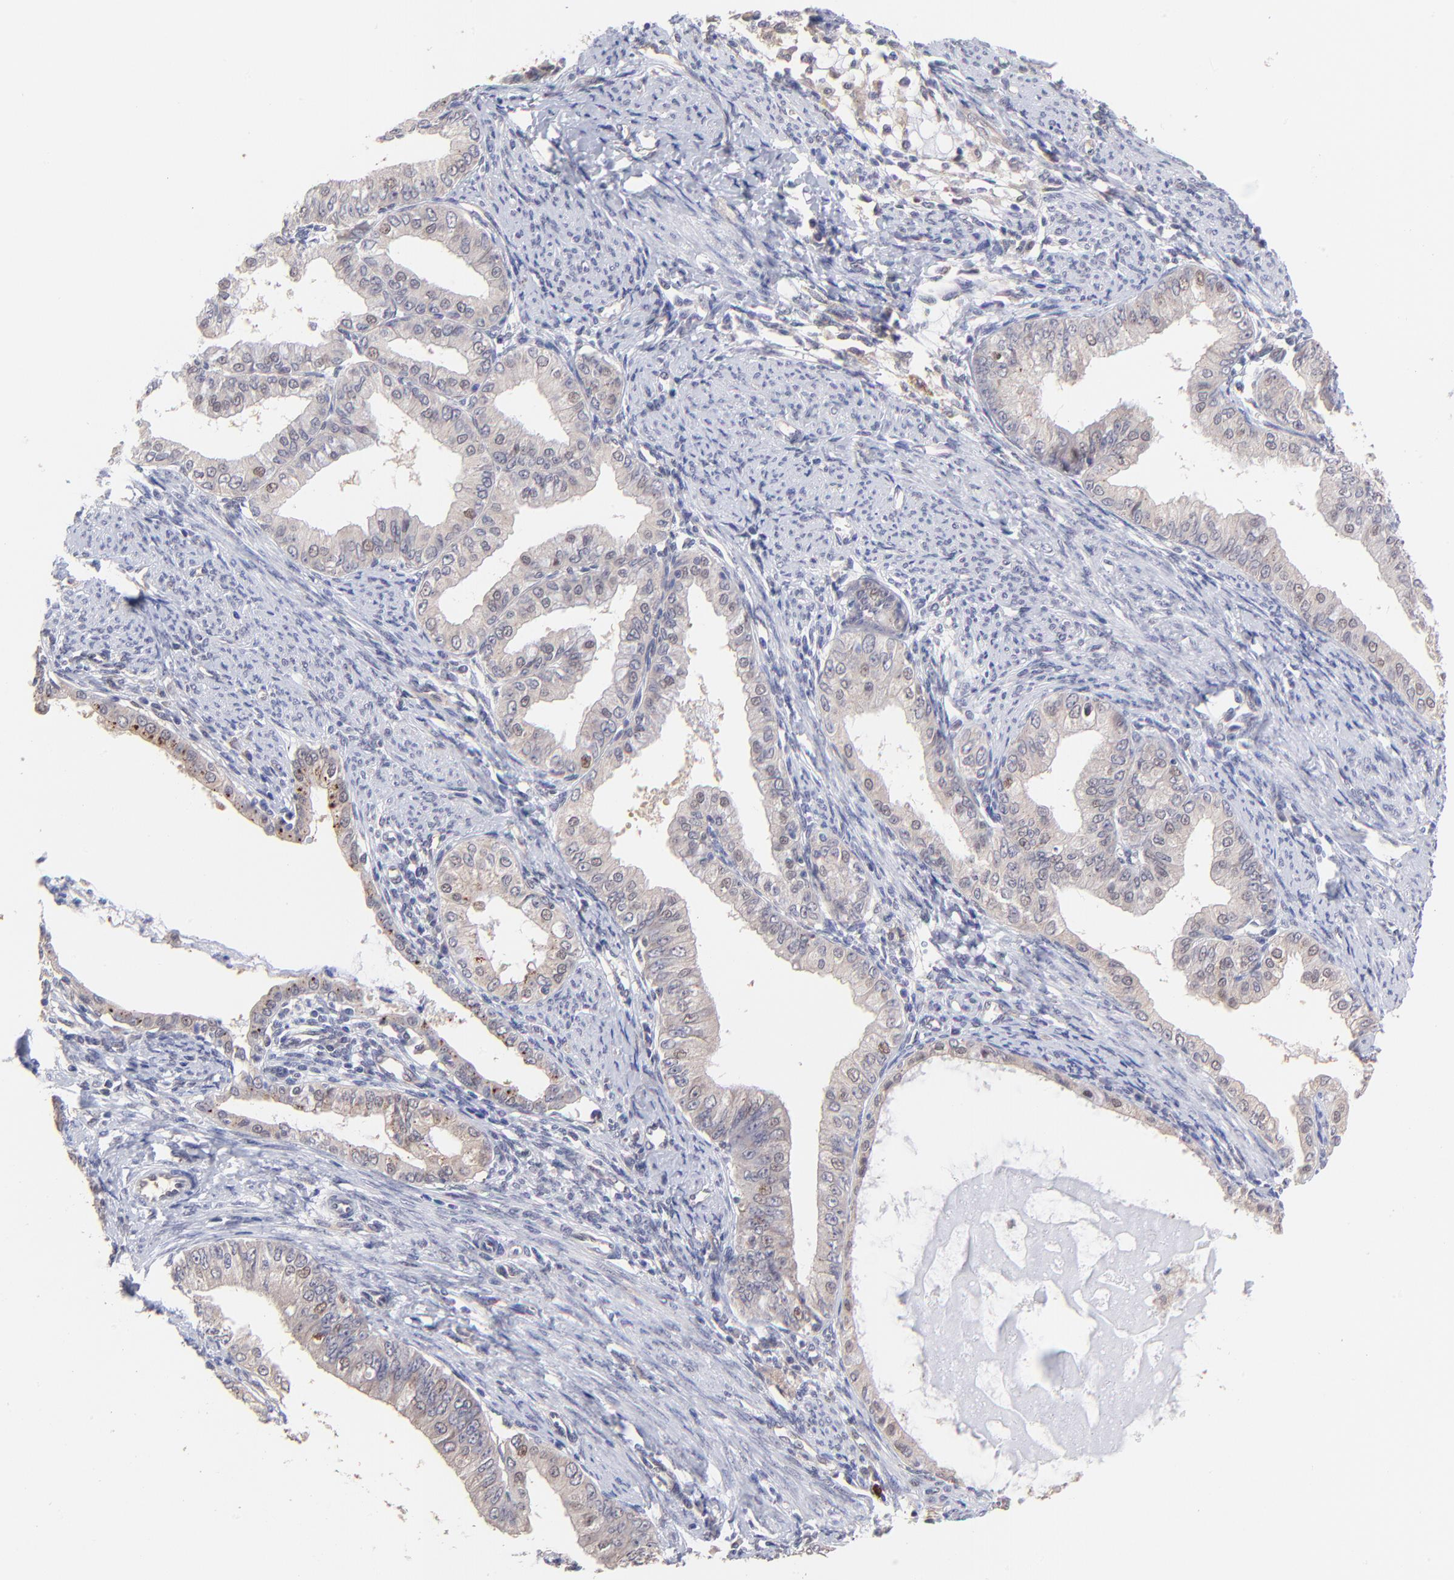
{"staining": {"intensity": "weak", "quantity": ">75%", "location": "cytoplasmic/membranous"}, "tissue": "endometrial cancer", "cell_type": "Tumor cells", "image_type": "cancer", "snomed": [{"axis": "morphology", "description": "Adenocarcinoma, NOS"}, {"axis": "topography", "description": "Endometrium"}], "caption": "DAB immunohistochemical staining of human endometrial cancer displays weak cytoplasmic/membranous protein staining in approximately >75% of tumor cells. (brown staining indicates protein expression, while blue staining denotes nuclei).", "gene": "ZNF747", "patient": {"sex": "female", "age": 76}}